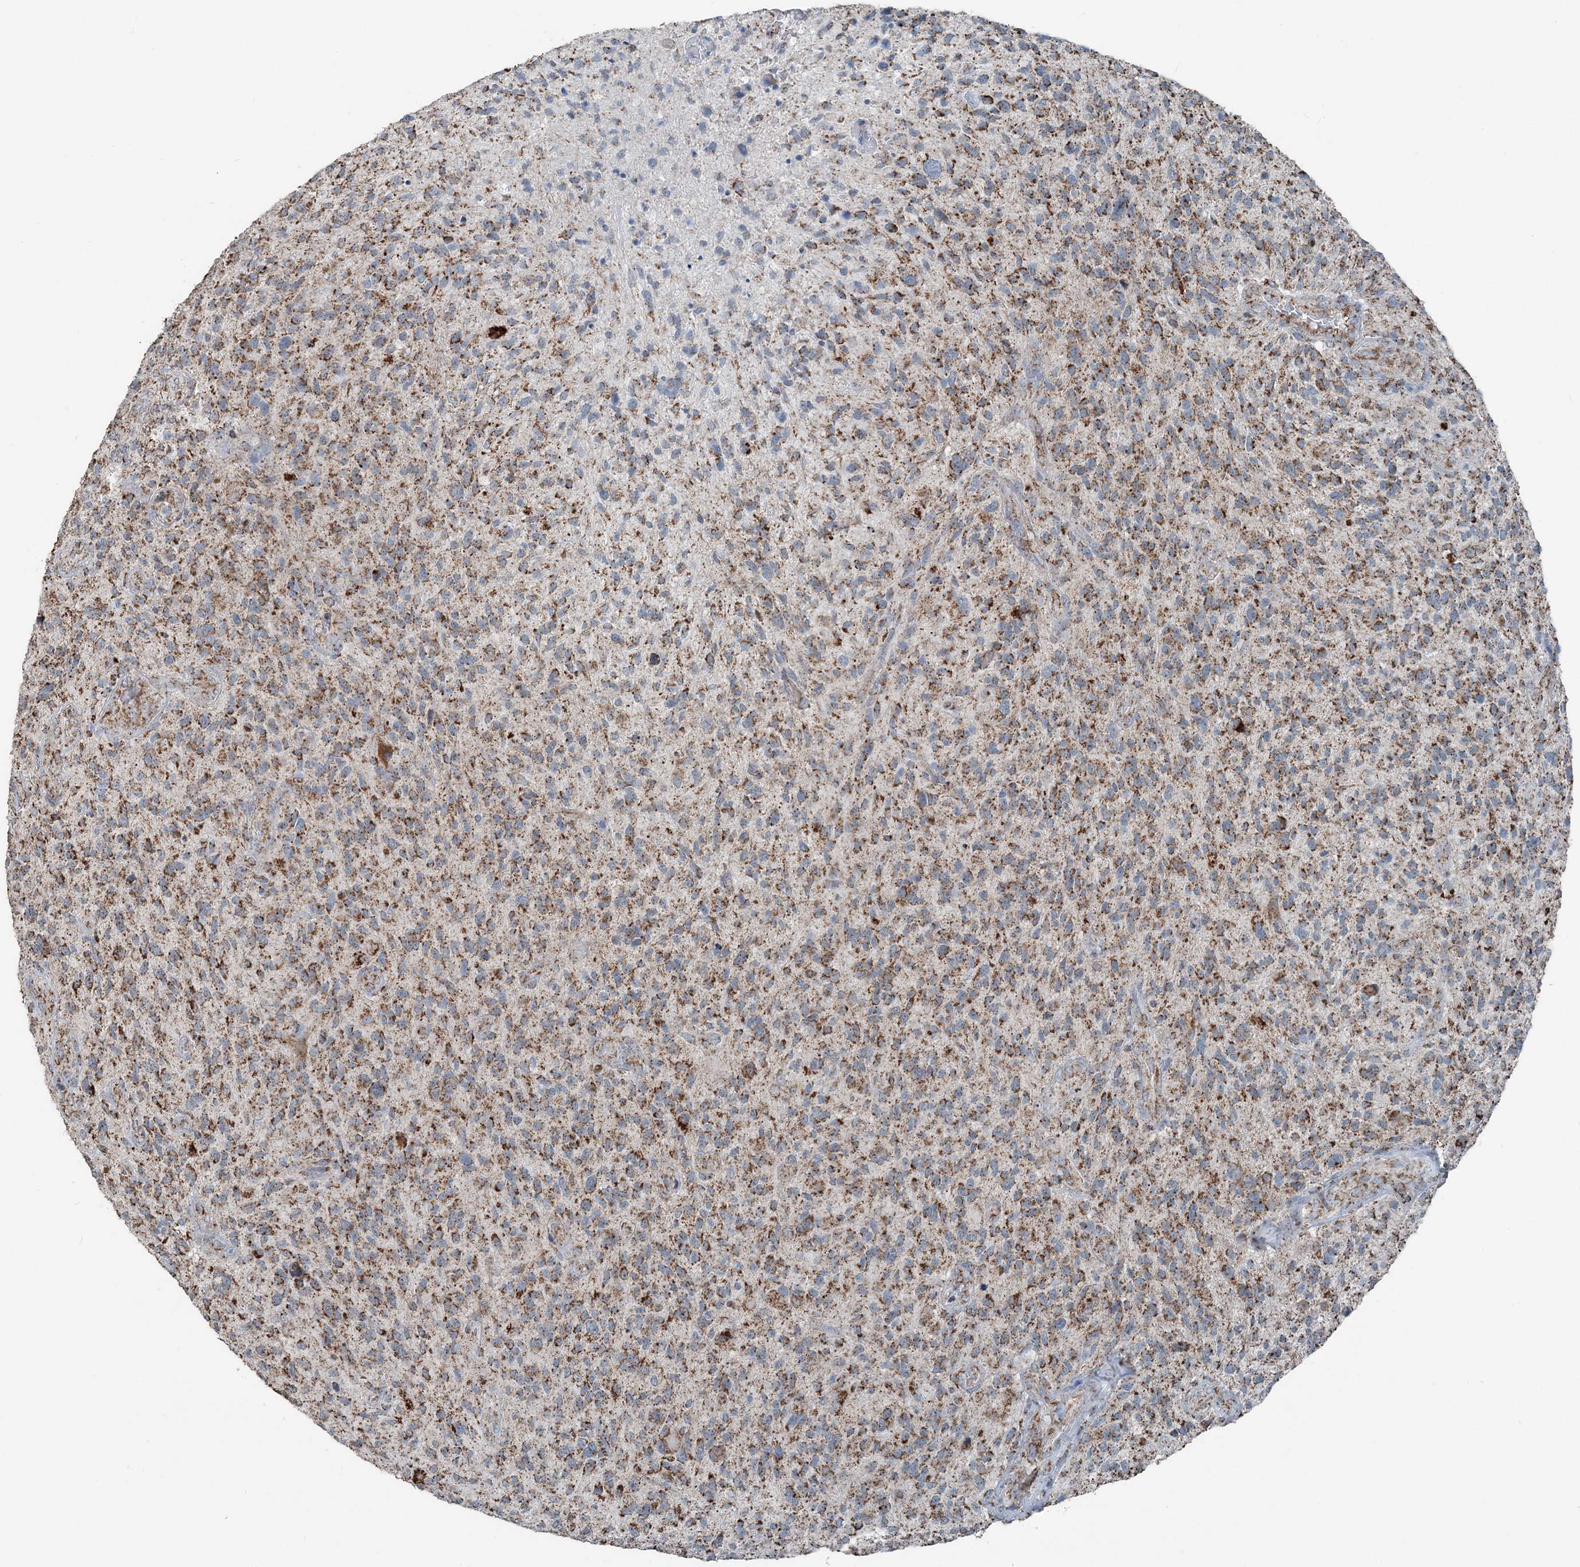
{"staining": {"intensity": "moderate", "quantity": ">75%", "location": "cytoplasmic/membranous"}, "tissue": "glioma", "cell_type": "Tumor cells", "image_type": "cancer", "snomed": [{"axis": "morphology", "description": "Glioma, malignant, High grade"}, {"axis": "topography", "description": "Brain"}], "caption": "This is an image of immunohistochemistry (IHC) staining of malignant glioma (high-grade), which shows moderate positivity in the cytoplasmic/membranous of tumor cells.", "gene": "SUCLG1", "patient": {"sex": "male", "age": 47}}